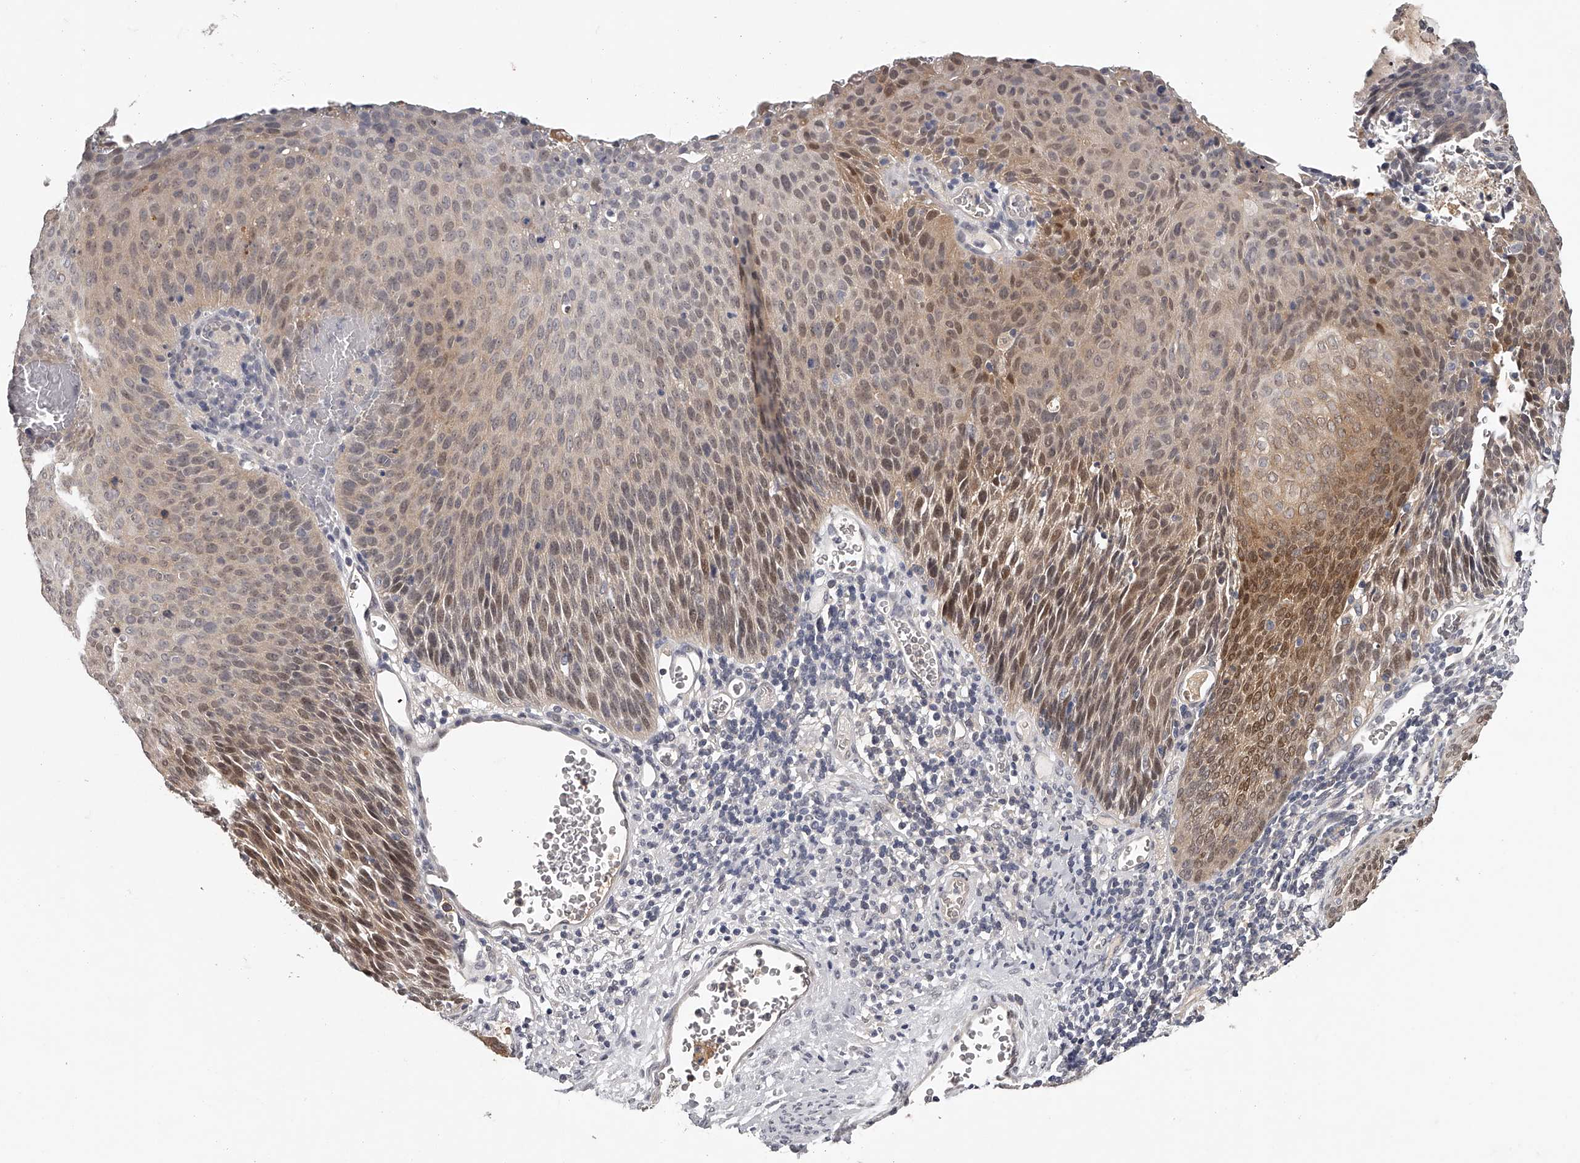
{"staining": {"intensity": "moderate", "quantity": "25%-75%", "location": "cytoplasmic/membranous,nuclear"}, "tissue": "cervical cancer", "cell_type": "Tumor cells", "image_type": "cancer", "snomed": [{"axis": "morphology", "description": "Squamous cell carcinoma, NOS"}, {"axis": "topography", "description": "Cervix"}], "caption": "DAB (3,3'-diaminobenzidine) immunohistochemical staining of squamous cell carcinoma (cervical) exhibits moderate cytoplasmic/membranous and nuclear protein expression in about 25%-75% of tumor cells.", "gene": "GGCT", "patient": {"sex": "female", "age": 55}}